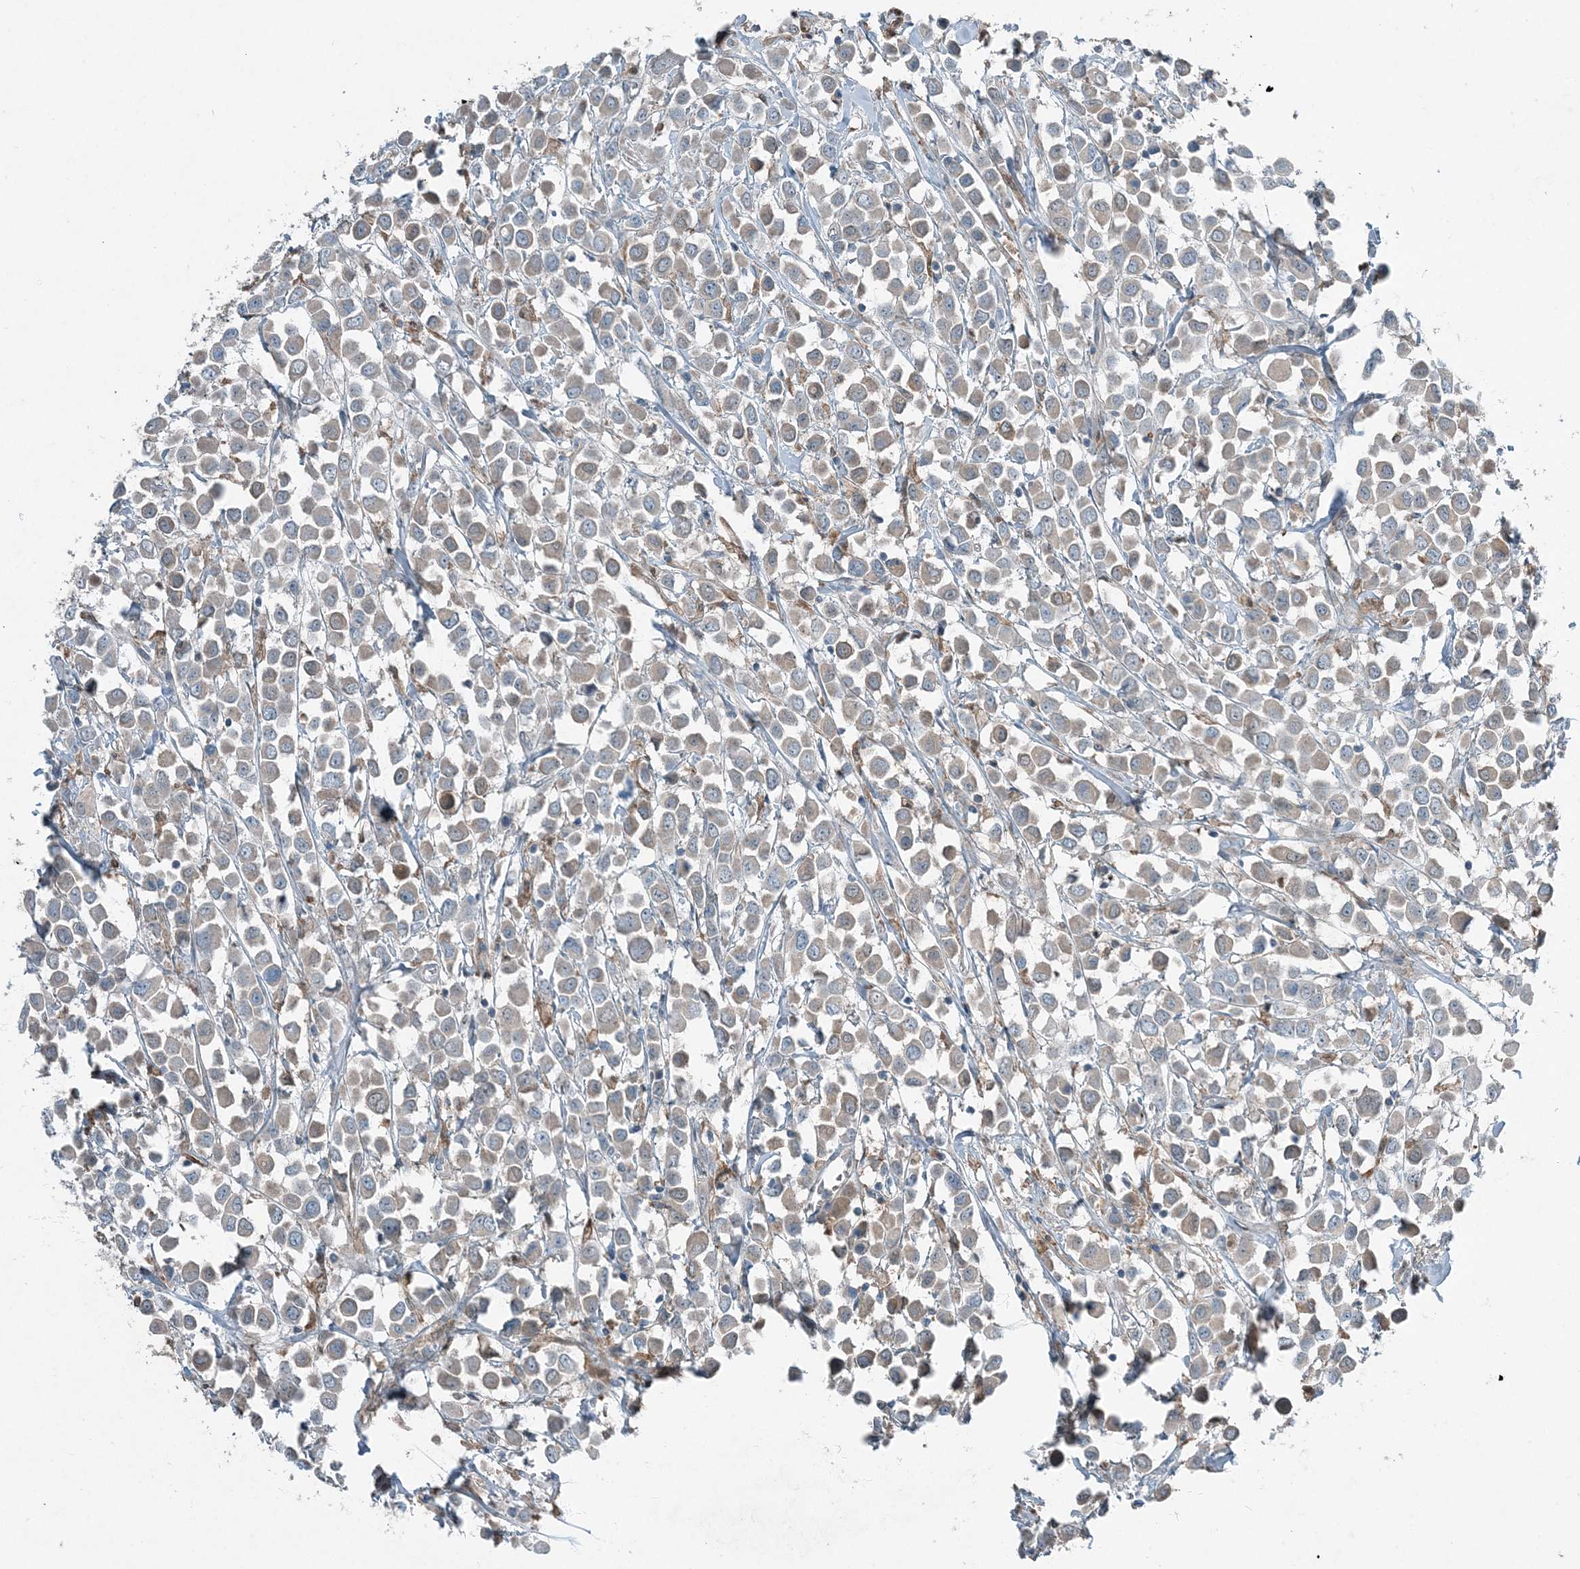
{"staining": {"intensity": "weak", "quantity": "<25%", "location": "cytoplasmic/membranous"}, "tissue": "breast cancer", "cell_type": "Tumor cells", "image_type": "cancer", "snomed": [{"axis": "morphology", "description": "Duct carcinoma"}, {"axis": "topography", "description": "Breast"}], "caption": "IHC image of human breast cancer stained for a protein (brown), which exhibits no staining in tumor cells.", "gene": "ARMH1", "patient": {"sex": "female", "age": 61}}